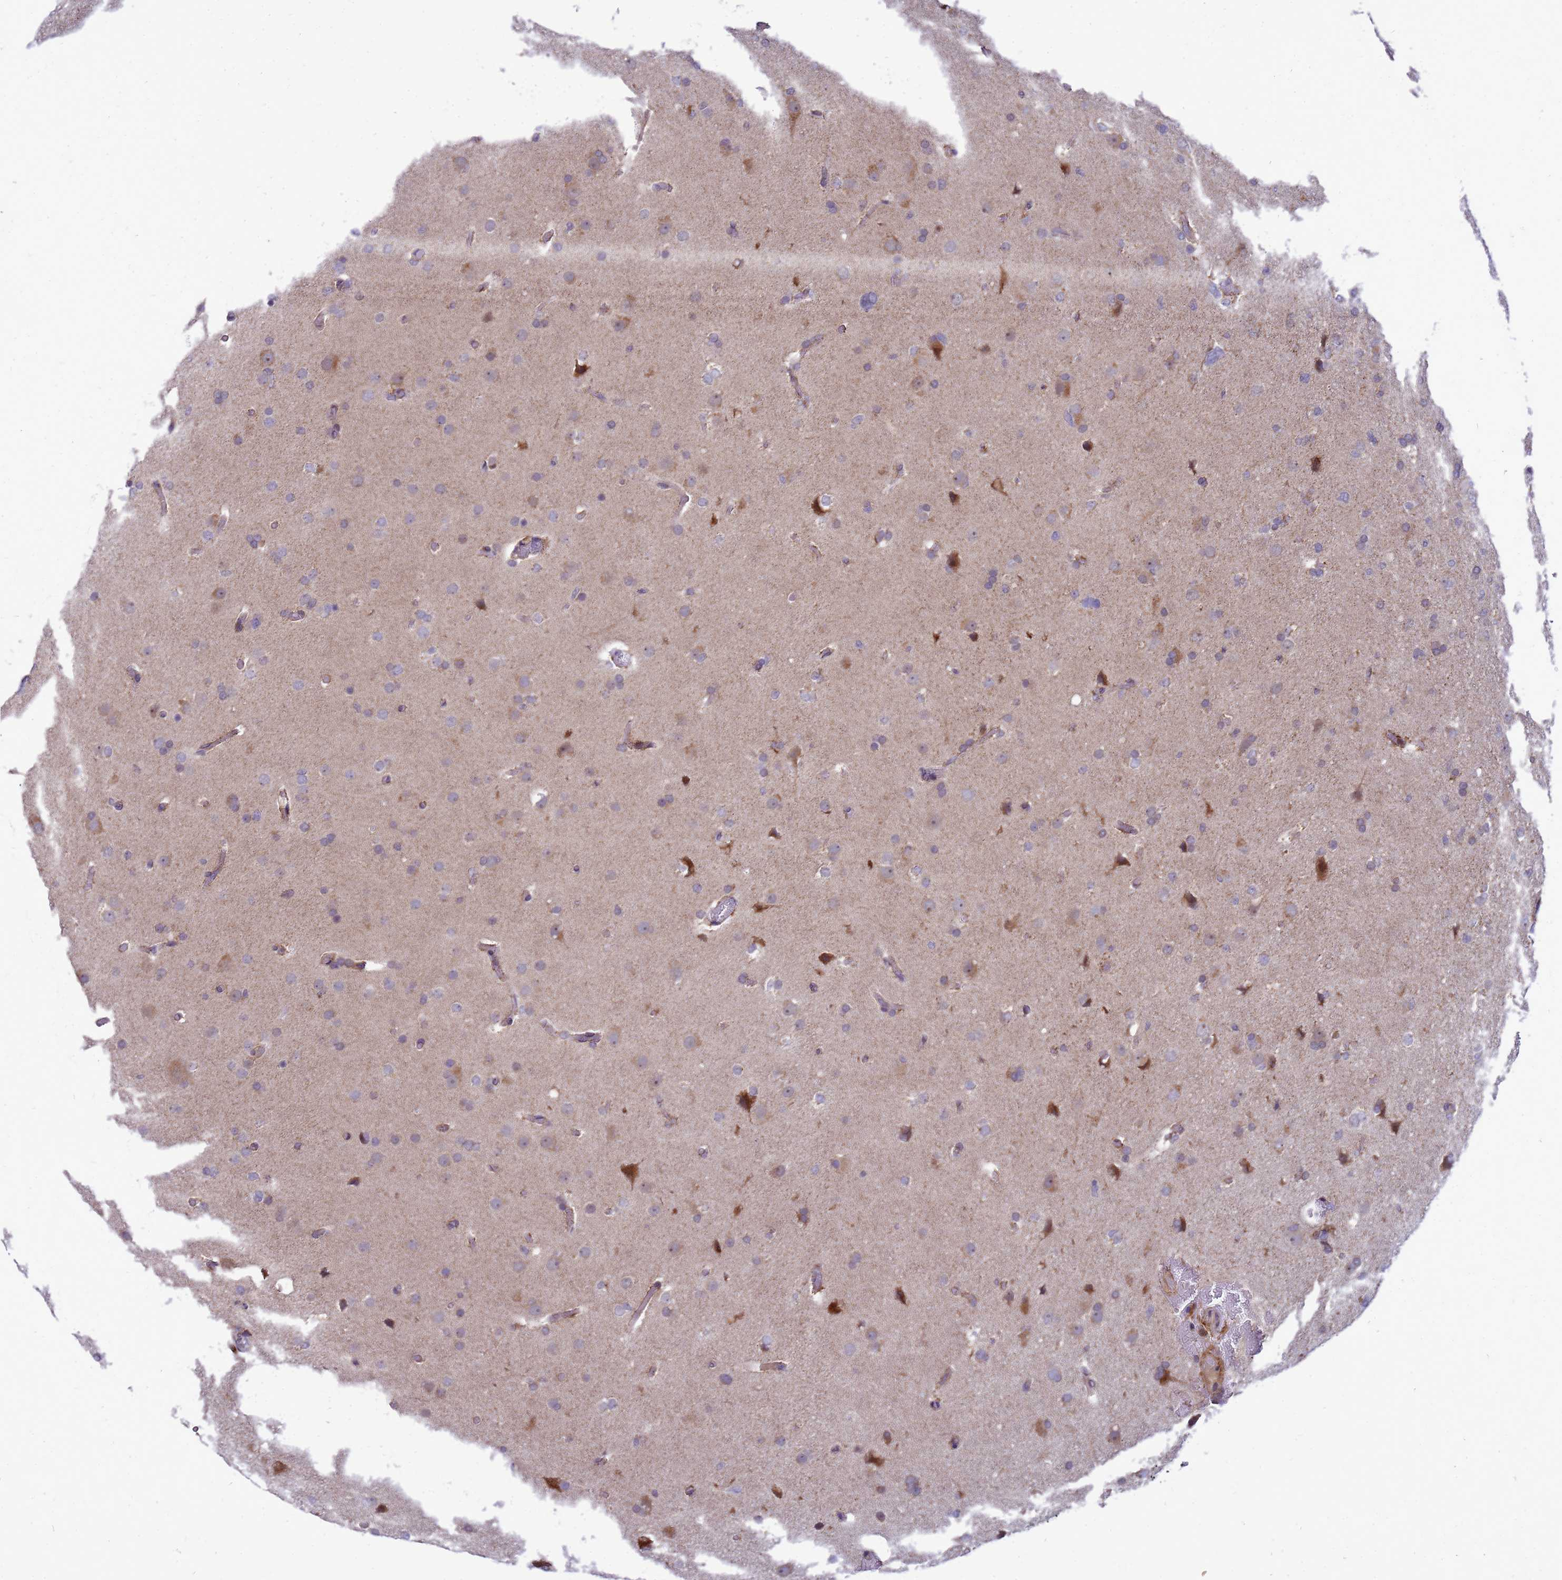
{"staining": {"intensity": "moderate", "quantity": "<25%", "location": "cytoplasmic/membranous"}, "tissue": "glioma", "cell_type": "Tumor cells", "image_type": "cancer", "snomed": [{"axis": "morphology", "description": "Glioma, malignant, High grade"}, {"axis": "topography", "description": "Cerebral cortex"}], "caption": "A high-resolution micrograph shows immunohistochemistry (IHC) staining of malignant glioma (high-grade), which shows moderate cytoplasmic/membranous positivity in approximately <25% of tumor cells.", "gene": "C12orf43", "patient": {"sex": "female", "age": 36}}